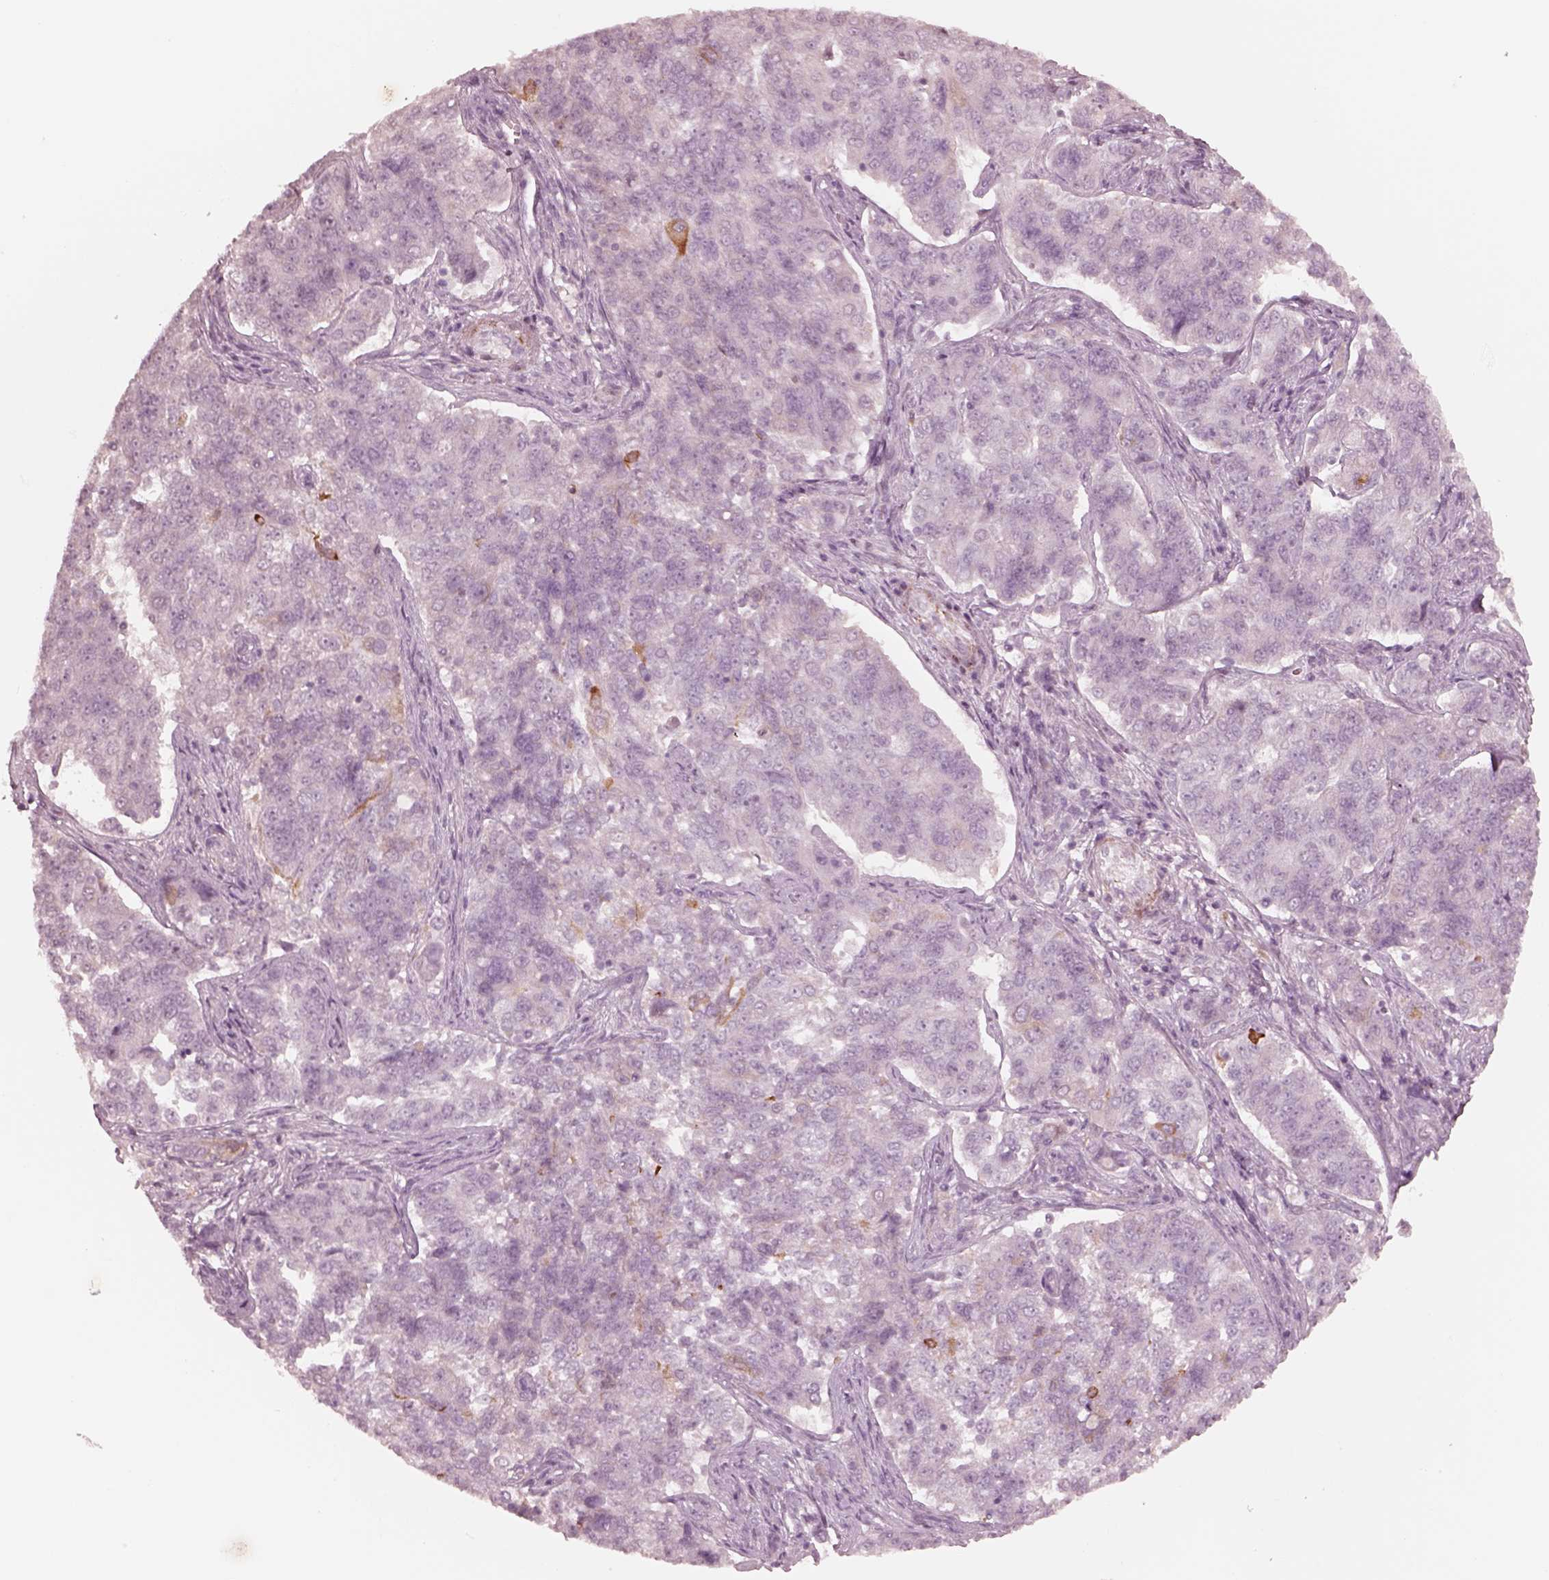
{"staining": {"intensity": "negative", "quantity": "none", "location": "none"}, "tissue": "endometrial cancer", "cell_type": "Tumor cells", "image_type": "cancer", "snomed": [{"axis": "morphology", "description": "Adenocarcinoma, NOS"}, {"axis": "topography", "description": "Endometrium"}], "caption": "The immunohistochemistry image has no significant expression in tumor cells of endometrial adenocarcinoma tissue.", "gene": "DNAAF9", "patient": {"sex": "female", "age": 43}}